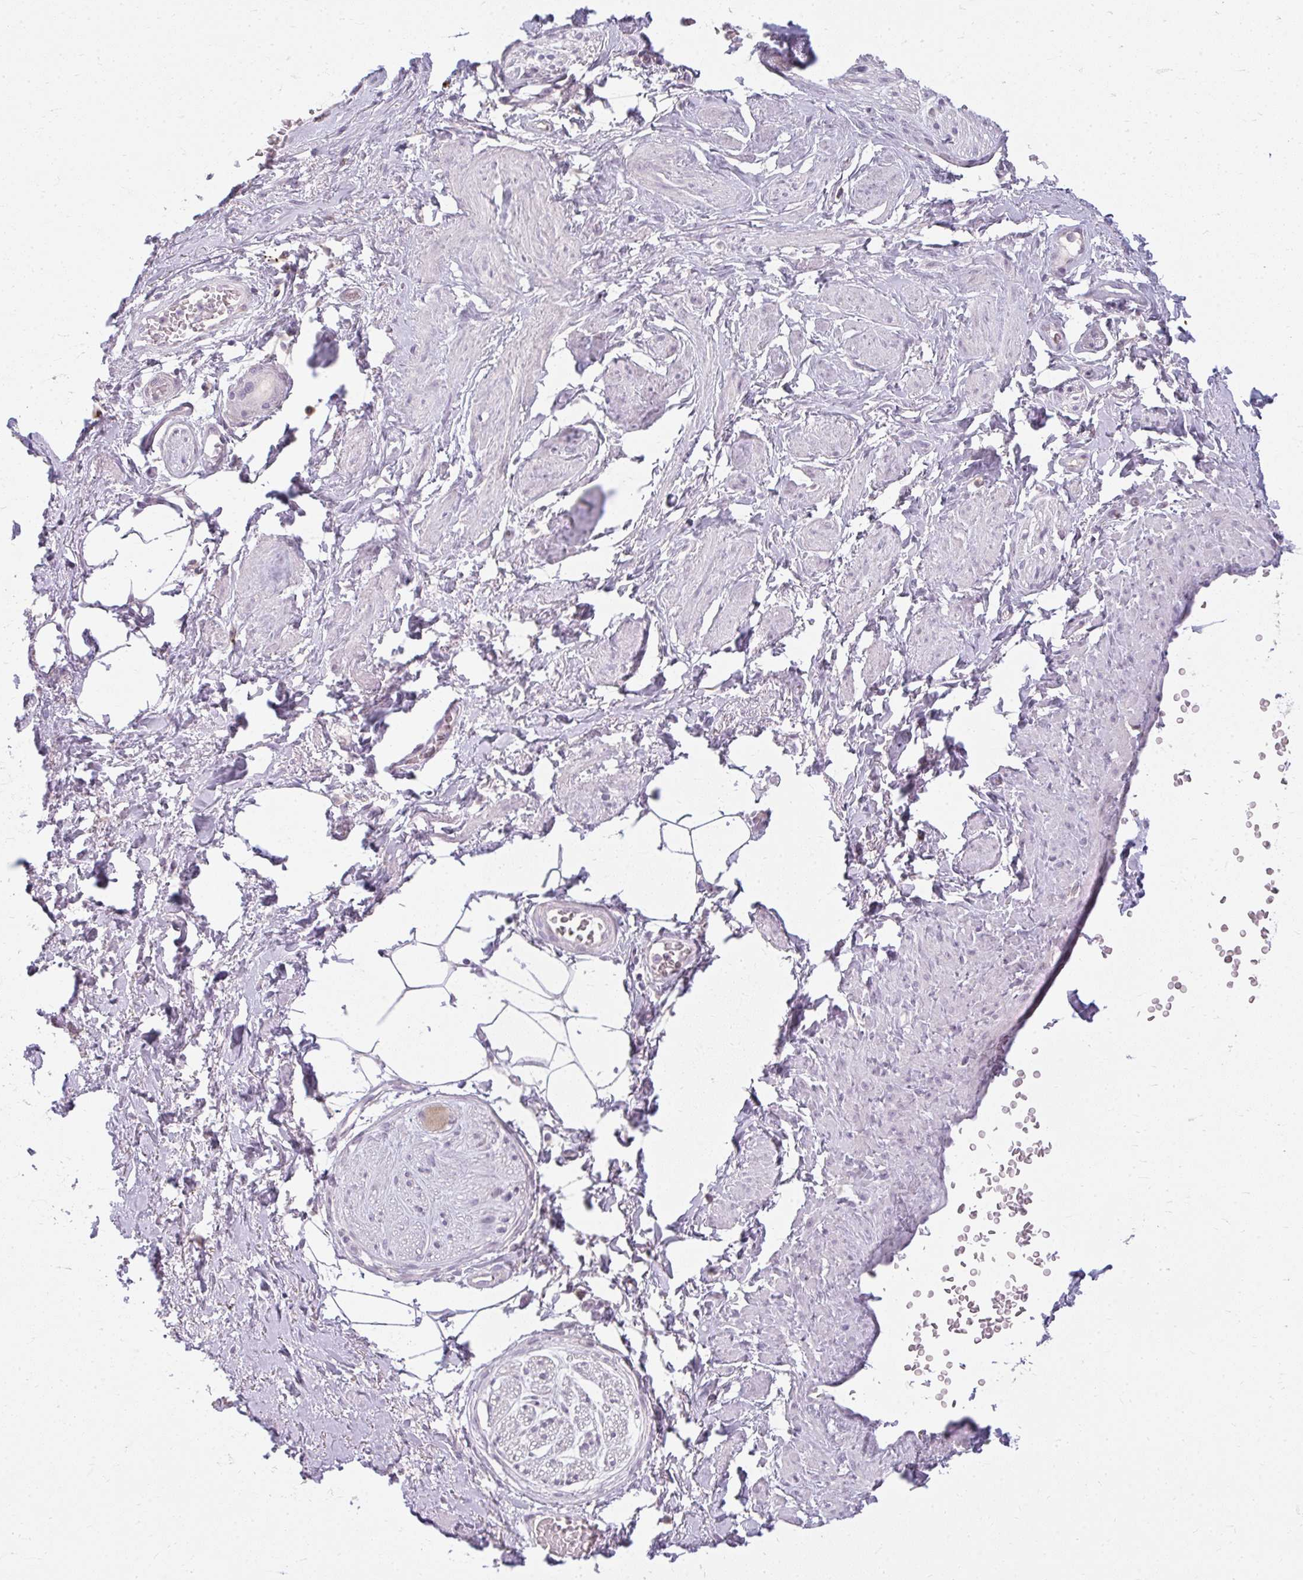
{"staining": {"intensity": "negative", "quantity": "none", "location": "none"}, "tissue": "adipose tissue", "cell_type": "Adipocytes", "image_type": "normal", "snomed": [{"axis": "morphology", "description": "Normal tissue, NOS"}, {"axis": "topography", "description": "Vagina"}, {"axis": "topography", "description": "Peripheral nerve tissue"}], "caption": "DAB (3,3'-diaminobenzidine) immunohistochemical staining of benign adipose tissue reveals no significant staining in adipocytes. (Immunohistochemistry, brightfield microscopy, high magnification).", "gene": "ZFYVE26", "patient": {"sex": "female", "age": 71}}